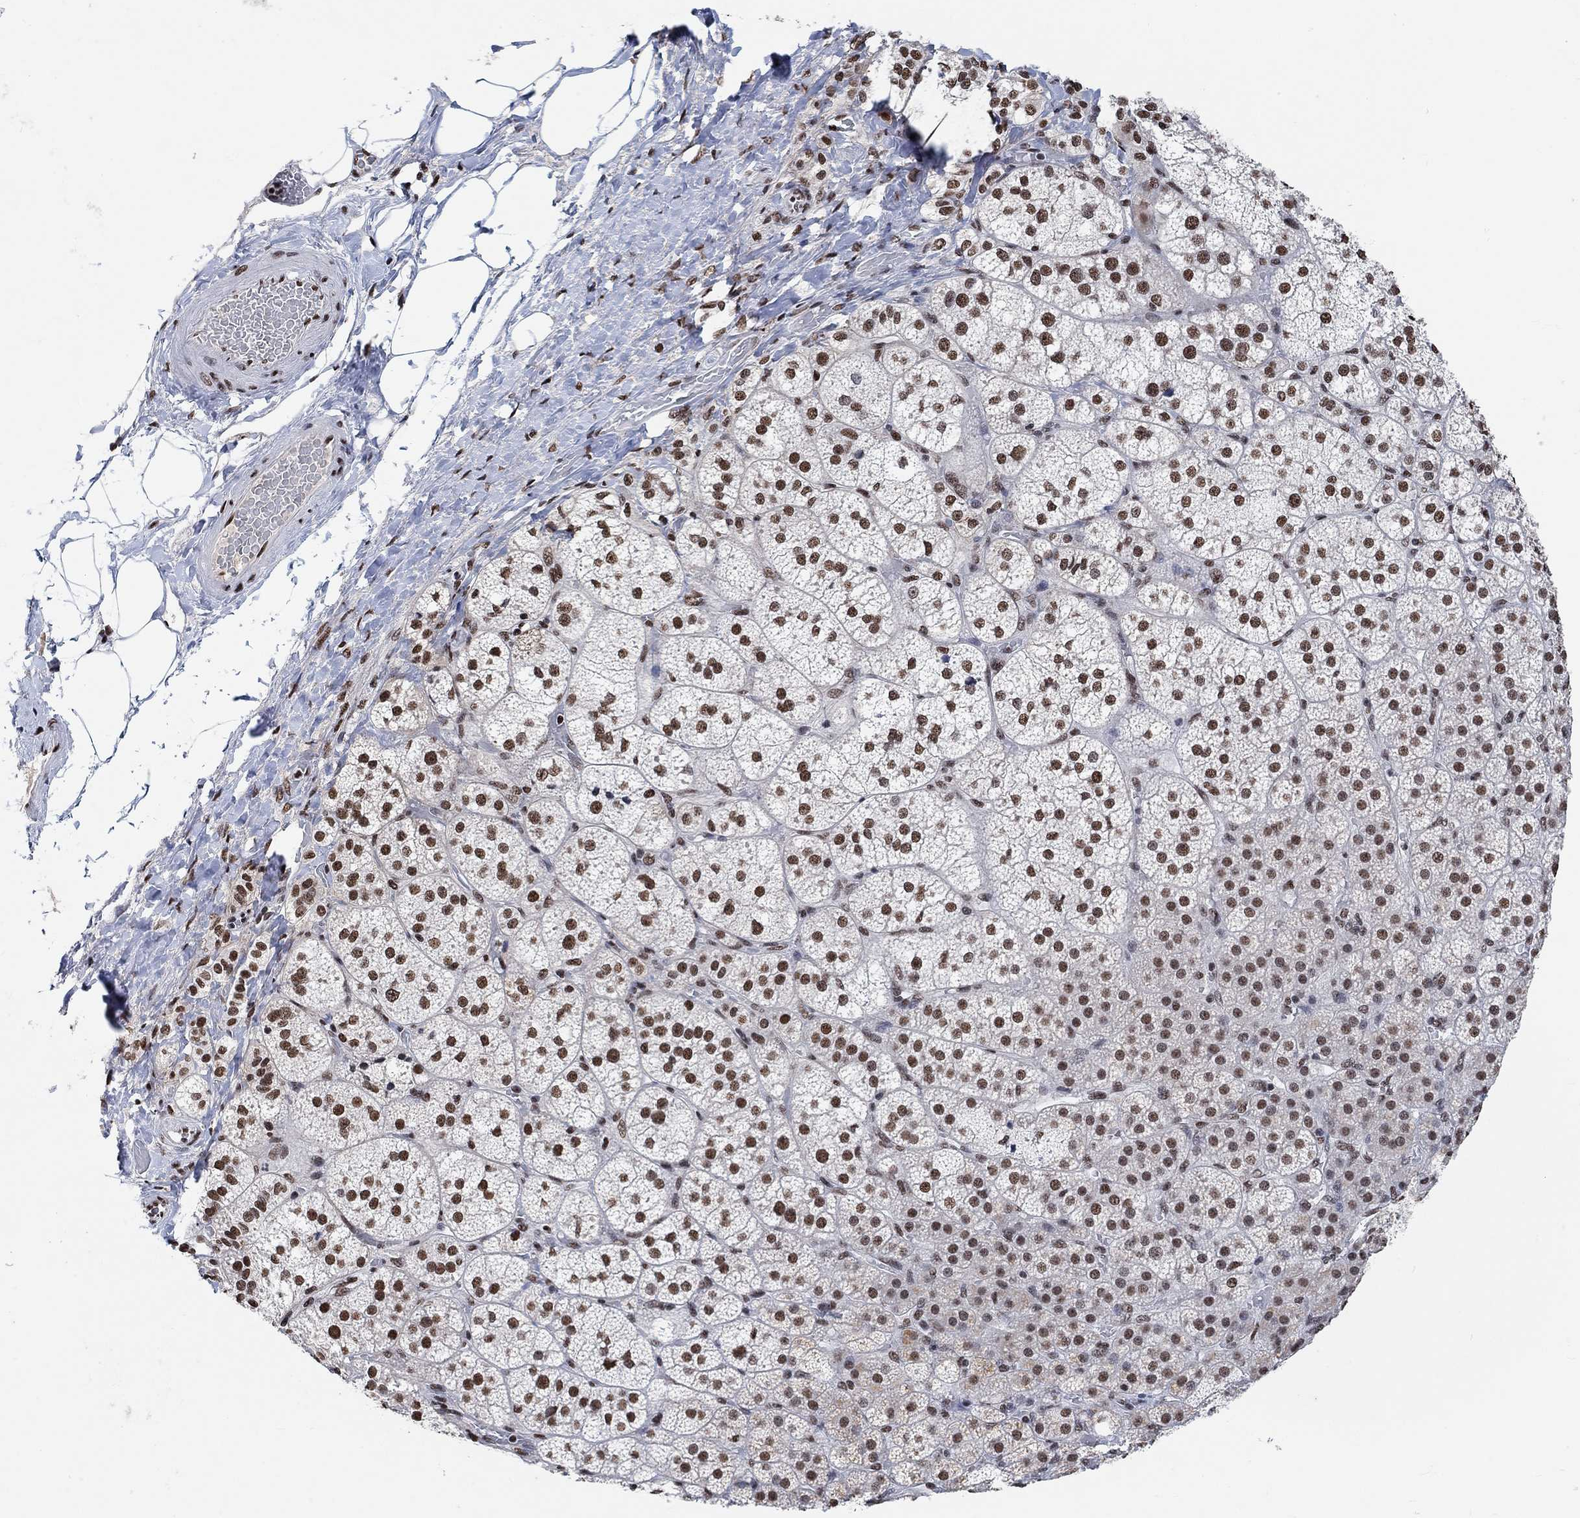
{"staining": {"intensity": "strong", "quantity": ">75%", "location": "nuclear"}, "tissue": "adrenal gland", "cell_type": "Glandular cells", "image_type": "normal", "snomed": [{"axis": "morphology", "description": "Normal tissue, NOS"}, {"axis": "topography", "description": "Adrenal gland"}], "caption": "Immunohistochemistry (IHC) (DAB (3,3'-diaminobenzidine)) staining of benign human adrenal gland reveals strong nuclear protein expression in about >75% of glandular cells. (IHC, brightfield microscopy, high magnification).", "gene": "USP39", "patient": {"sex": "female", "age": 60}}